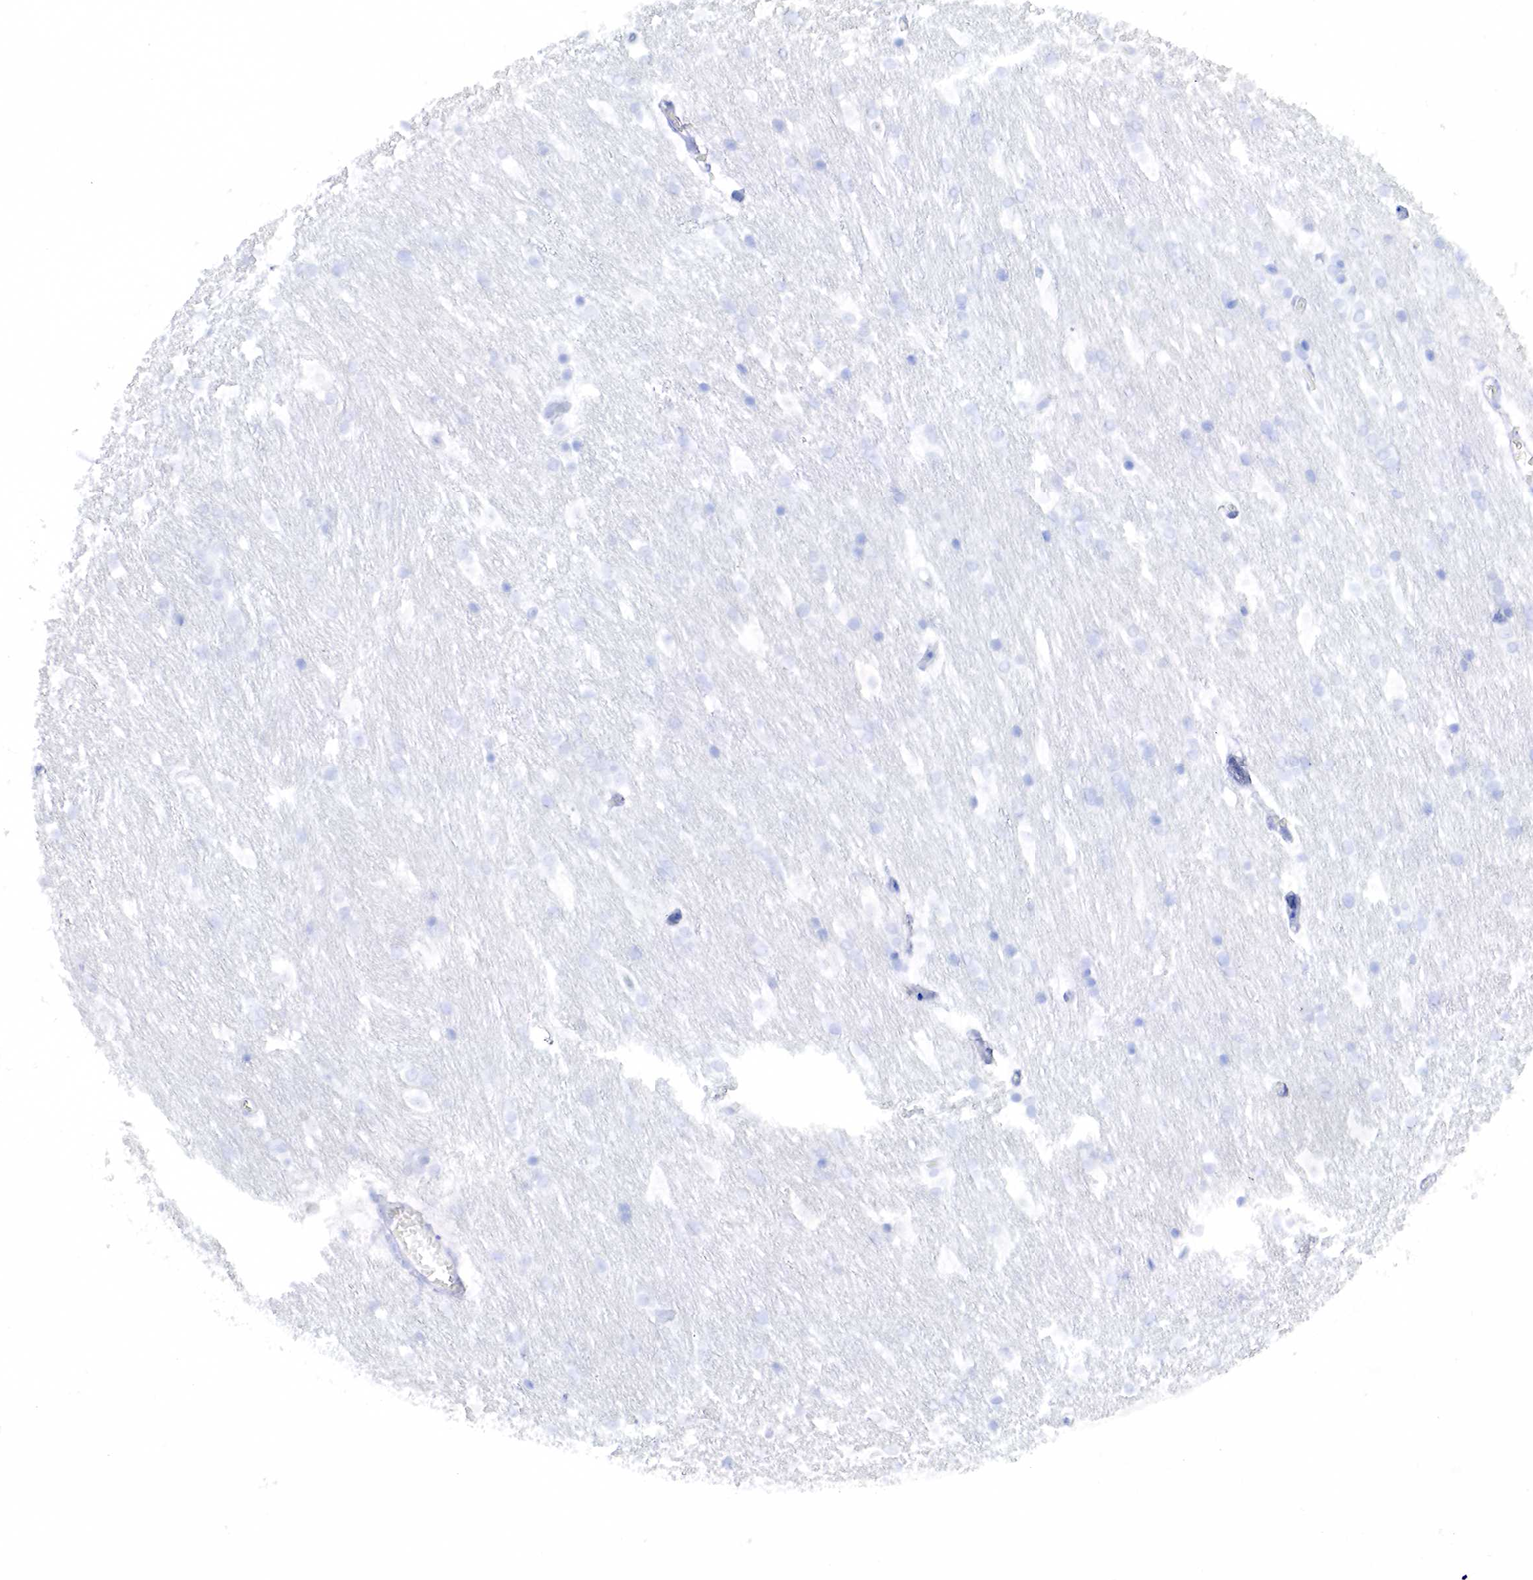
{"staining": {"intensity": "negative", "quantity": "none", "location": "none"}, "tissue": "caudate", "cell_type": "Glial cells", "image_type": "normal", "snomed": [{"axis": "morphology", "description": "Normal tissue, NOS"}, {"axis": "topography", "description": "Lateral ventricle wall"}], "caption": "Immunohistochemical staining of benign caudate shows no significant positivity in glial cells.", "gene": "CD79A", "patient": {"sex": "female", "age": 19}}